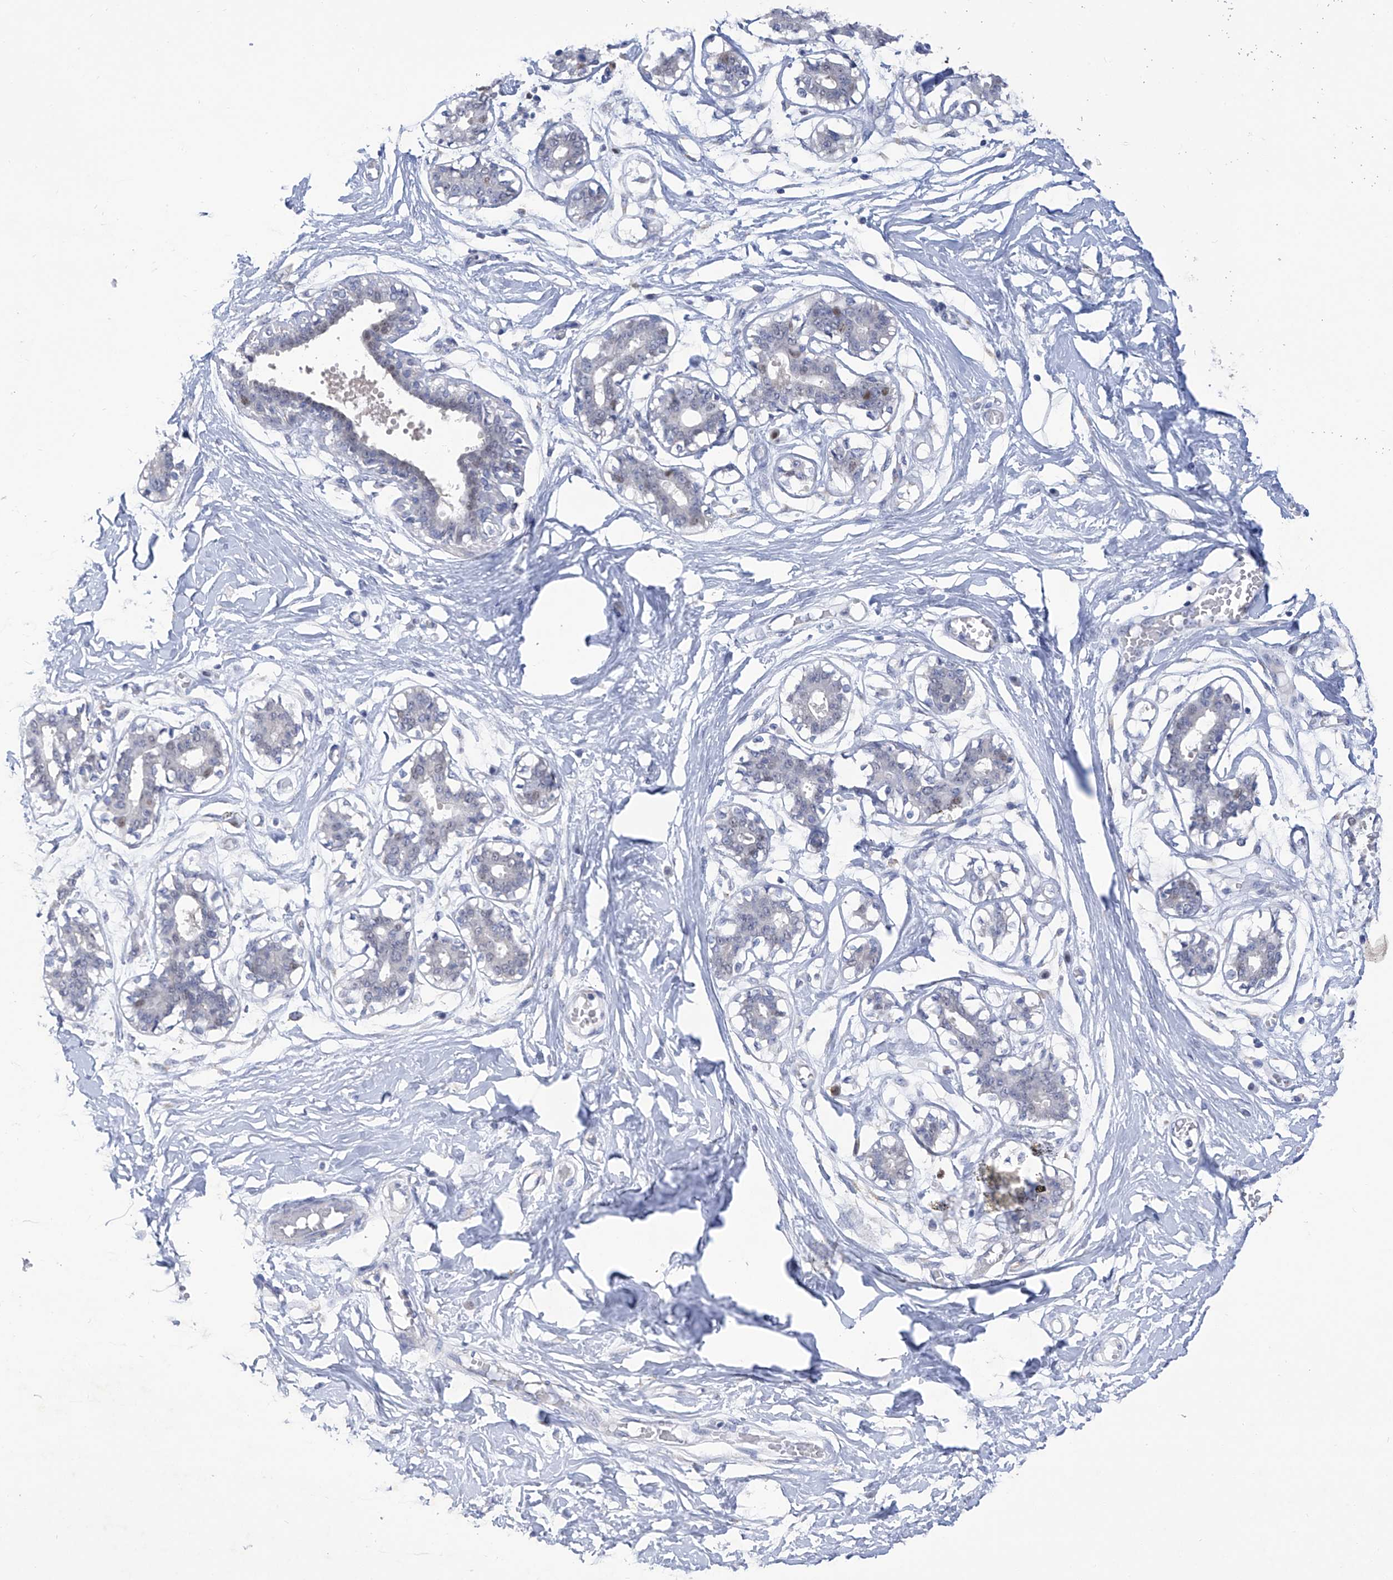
{"staining": {"intensity": "negative", "quantity": "none", "location": "none"}, "tissue": "breast", "cell_type": "Adipocytes", "image_type": "normal", "snomed": [{"axis": "morphology", "description": "Normal tissue, NOS"}, {"axis": "topography", "description": "Breast"}], "caption": "Normal breast was stained to show a protein in brown. There is no significant expression in adipocytes. (DAB (3,3'-diaminobenzidine) immunohistochemistry, high magnification).", "gene": "PHF20", "patient": {"sex": "female", "age": 27}}